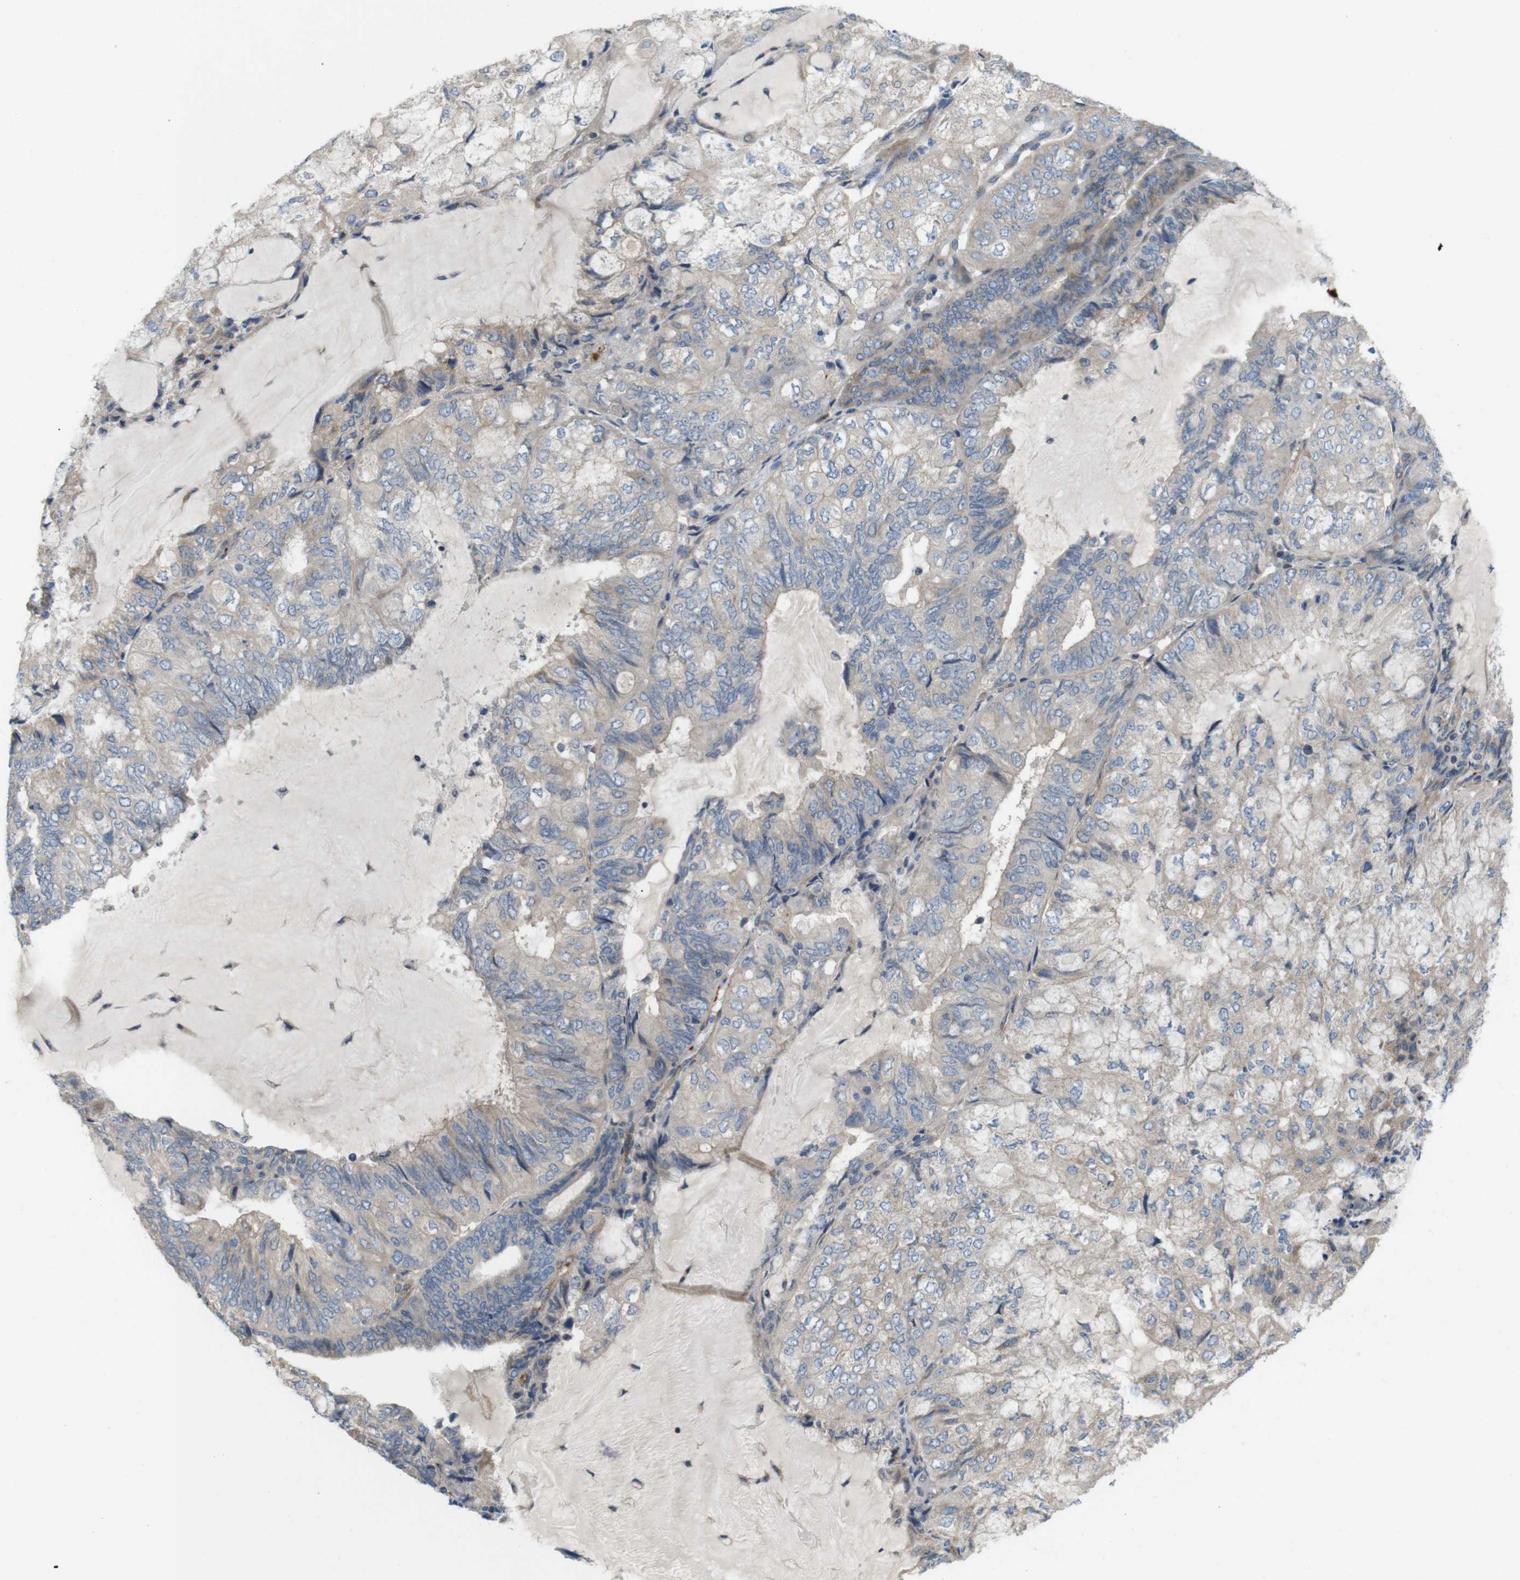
{"staining": {"intensity": "weak", "quantity": ">75%", "location": "cytoplasmic/membranous"}, "tissue": "endometrial cancer", "cell_type": "Tumor cells", "image_type": "cancer", "snomed": [{"axis": "morphology", "description": "Adenocarcinoma, NOS"}, {"axis": "topography", "description": "Endometrium"}], "caption": "A brown stain highlights weak cytoplasmic/membranous expression of a protein in adenocarcinoma (endometrial) tumor cells.", "gene": "BVES", "patient": {"sex": "female", "age": 81}}